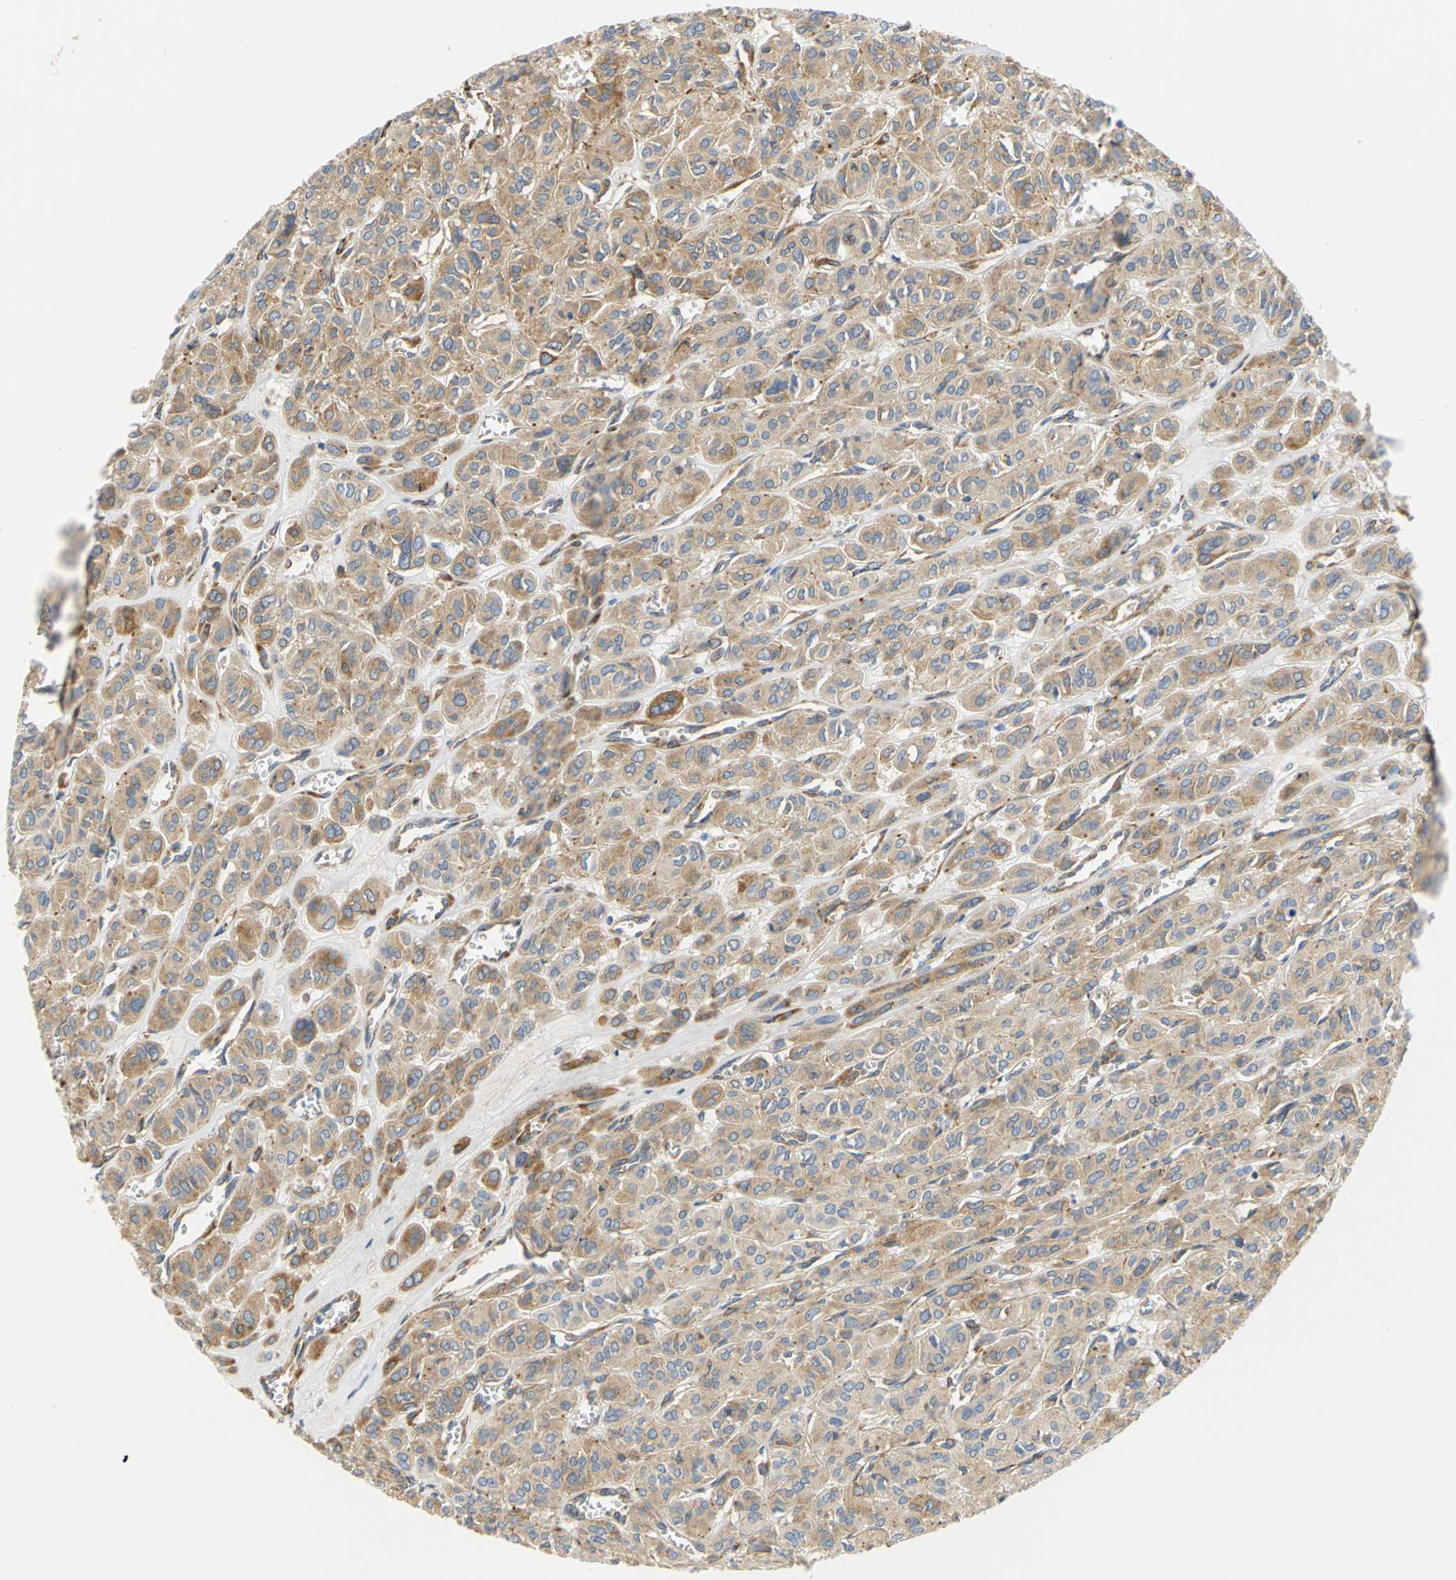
{"staining": {"intensity": "moderate", "quantity": ">75%", "location": "cytoplasmic/membranous"}, "tissue": "thyroid cancer", "cell_type": "Tumor cells", "image_type": "cancer", "snomed": [{"axis": "morphology", "description": "Follicular adenoma carcinoma, NOS"}, {"axis": "topography", "description": "Thyroid gland"}], "caption": "Moderate cytoplasmic/membranous expression is appreciated in approximately >75% of tumor cells in thyroid cancer (follicular adenoma carcinoma).", "gene": "YBX1", "patient": {"sex": "female", "age": 71}}